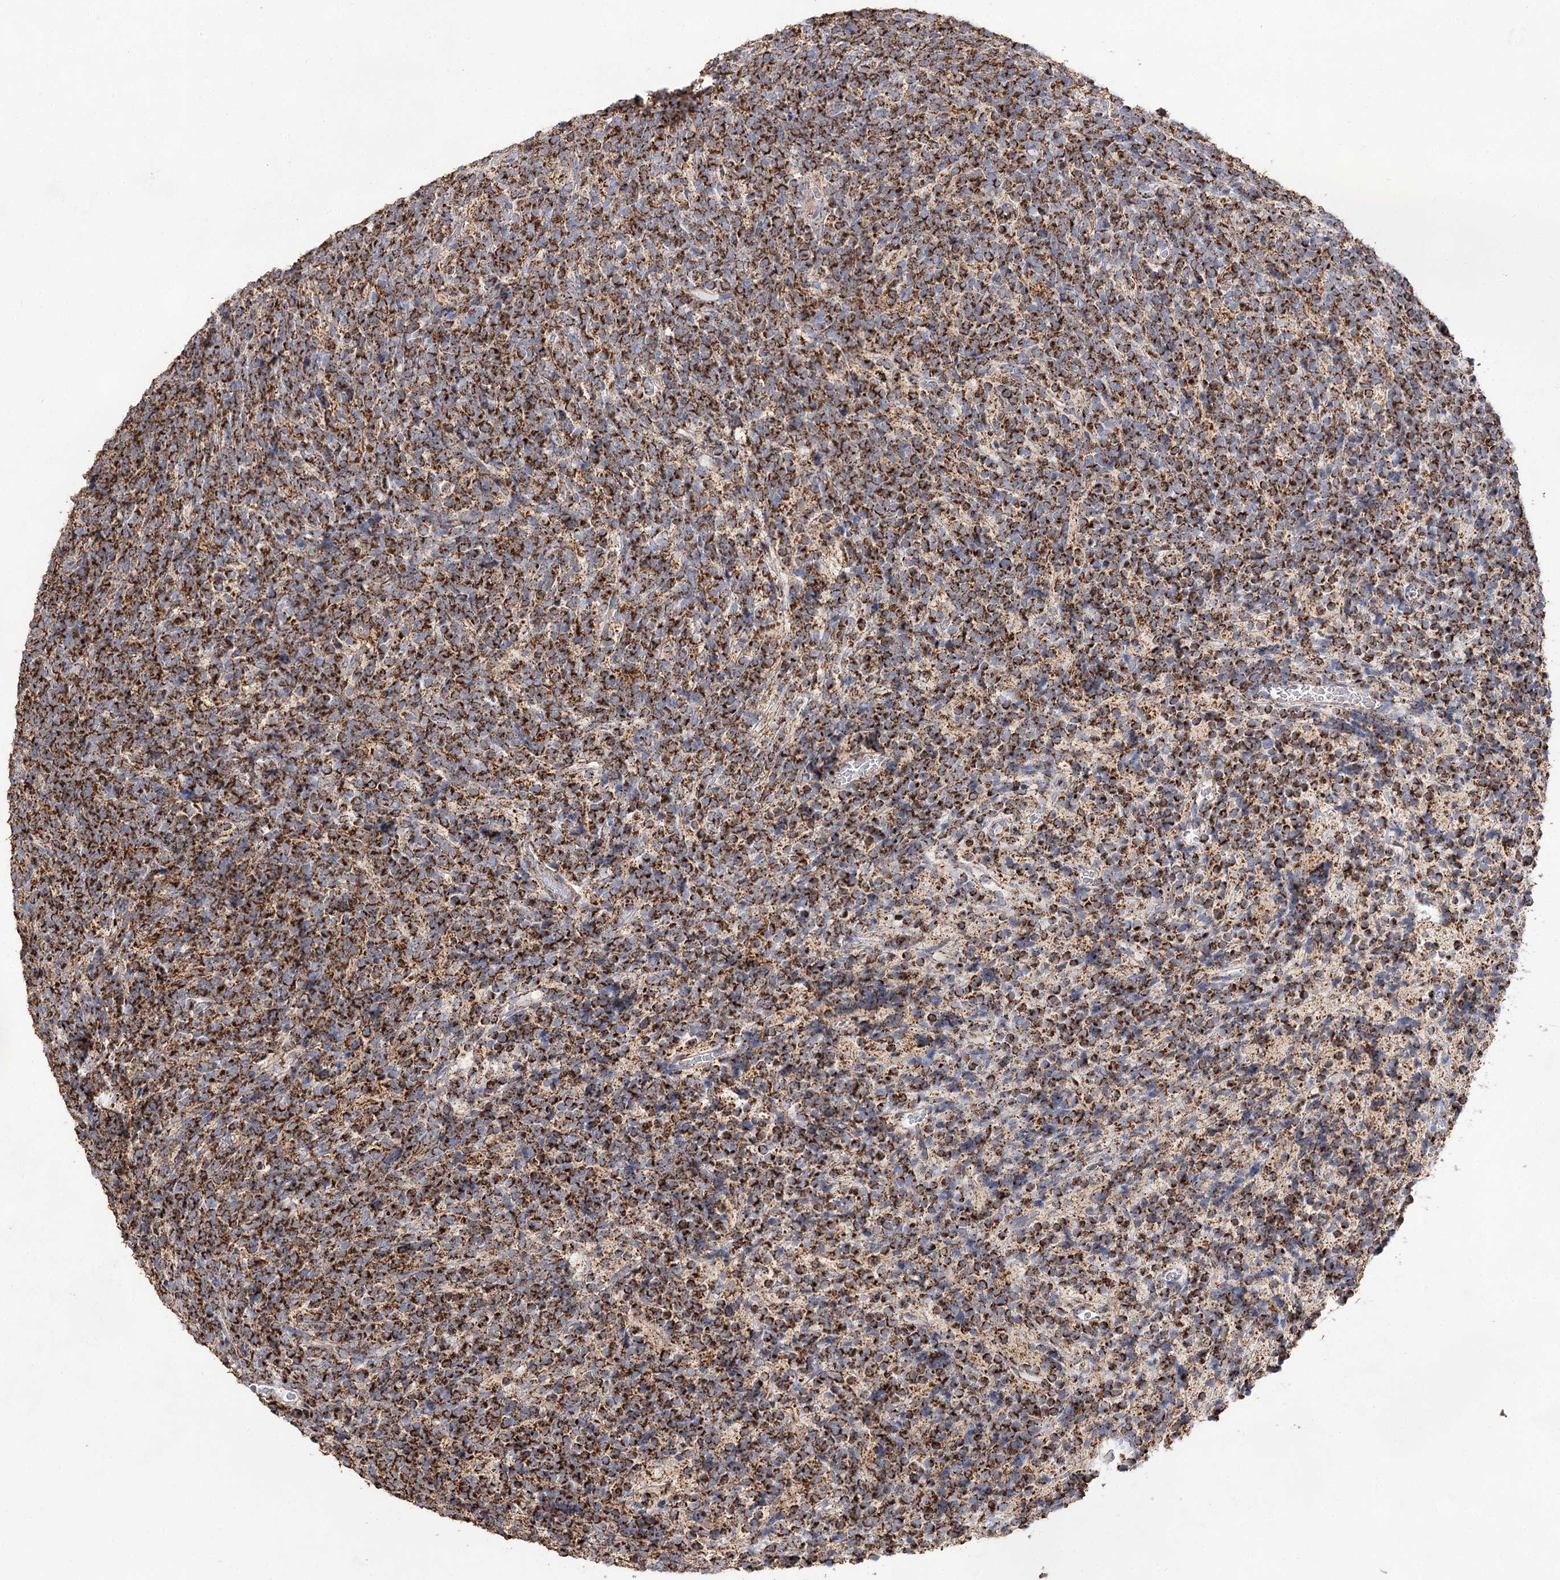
{"staining": {"intensity": "strong", "quantity": ">75%", "location": "cytoplasmic/membranous"}, "tissue": "glioma", "cell_type": "Tumor cells", "image_type": "cancer", "snomed": [{"axis": "morphology", "description": "Glioma, malignant, Low grade"}, {"axis": "topography", "description": "Brain"}], "caption": "Tumor cells display high levels of strong cytoplasmic/membranous expression in approximately >75% of cells in human malignant glioma (low-grade). (Brightfield microscopy of DAB IHC at high magnification).", "gene": "NADK2", "patient": {"sex": "female", "age": 1}}